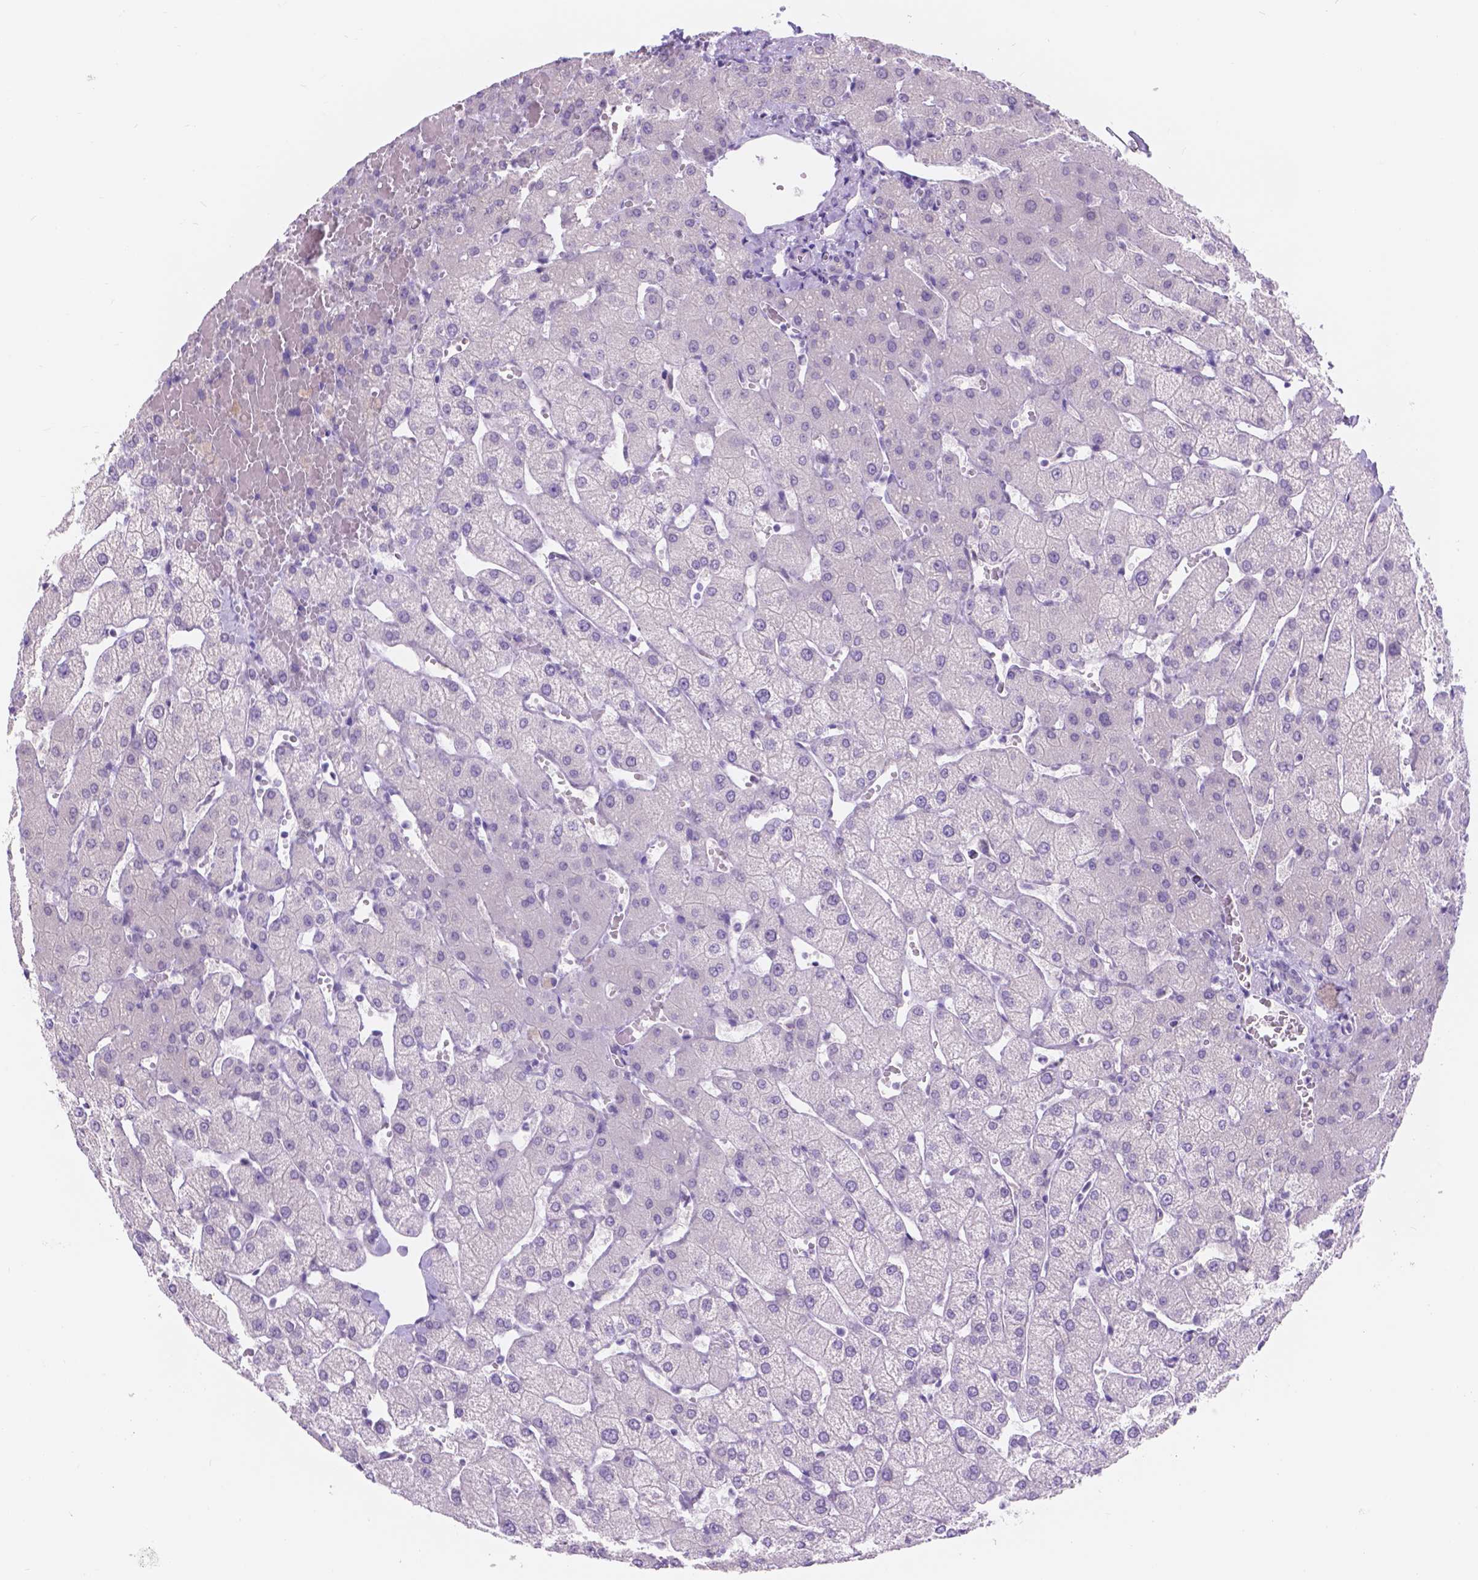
{"staining": {"intensity": "negative", "quantity": "none", "location": "none"}, "tissue": "liver", "cell_type": "Cholangiocytes", "image_type": "normal", "snomed": [{"axis": "morphology", "description": "Normal tissue, NOS"}, {"axis": "topography", "description": "Liver"}], "caption": "IHC image of benign liver stained for a protein (brown), which reveals no staining in cholangiocytes.", "gene": "DCC", "patient": {"sex": "female", "age": 54}}